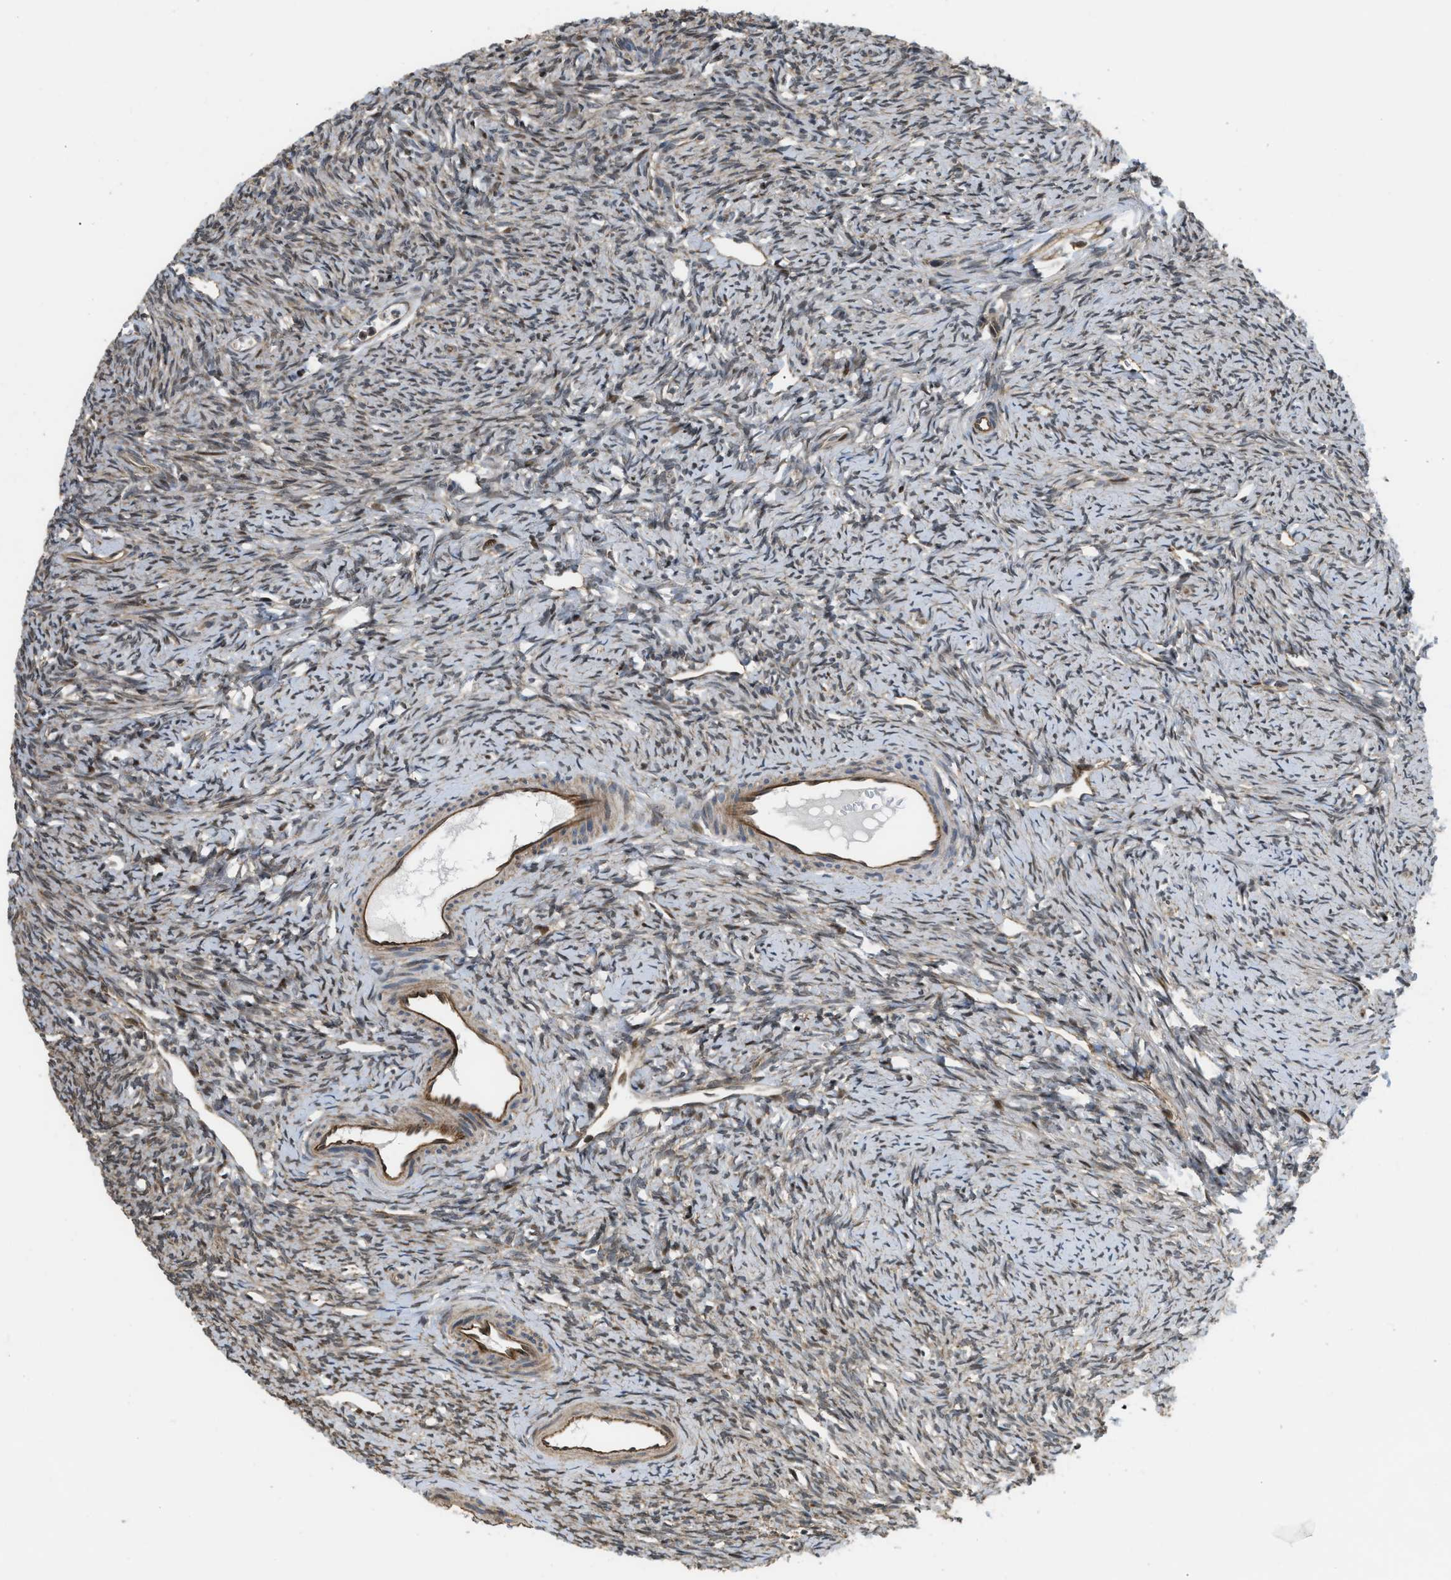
{"staining": {"intensity": "moderate", "quantity": ">75%", "location": "cytoplasmic/membranous"}, "tissue": "ovary", "cell_type": "Follicle cells", "image_type": "normal", "snomed": [{"axis": "morphology", "description": "Normal tissue, NOS"}, {"axis": "topography", "description": "Ovary"}], "caption": "Immunohistochemistry histopathology image of benign ovary: human ovary stained using immunohistochemistry (IHC) reveals medium levels of moderate protein expression localized specifically in the cytoplasmic/membranous of follicle cells, appearing as a cytoplasmic/membranous brown color.", "gene": "LTA4H", "patient": {"sex": "female", "age": 33}}